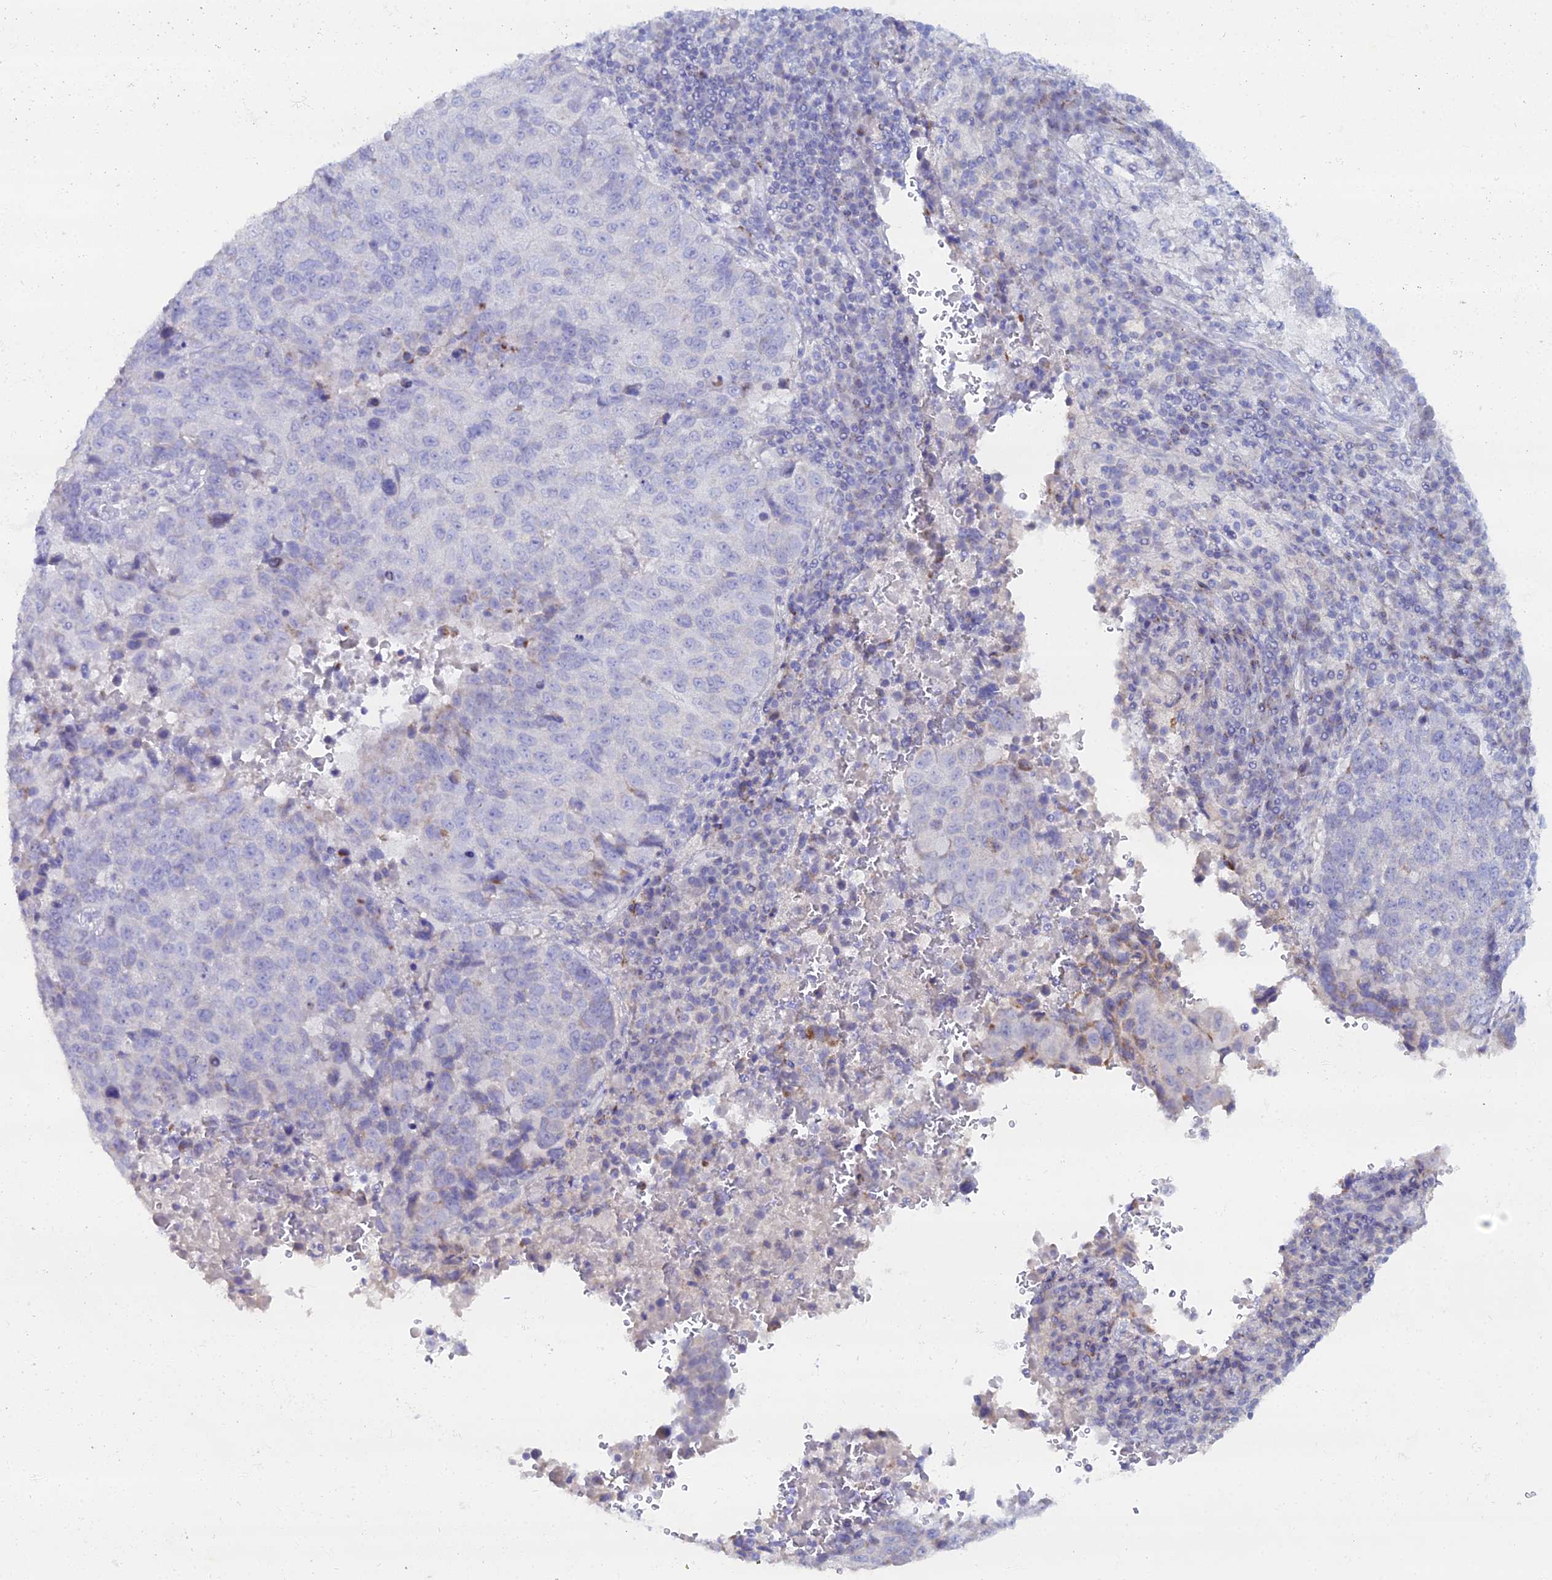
{"staining": {"intensity": "negative", "quantity": "none", "location": "none"}, "tissue": "lung cancer", "cell_type": "Tumor cells", "image_type": "cancer", "snomed": [{"axis": "morphology", "description": "Squamous cell carcinoma, NOS"}, {"axis": "topography", "description": "Lung"}], "caption": "High magnification brightfield microscopy of lung cancer (squamous cell carcinoma) stained with DAB (3,3'-diaminobenzidine) (brown) and counterstained with hematoxylin (blue): tumor cells show no significant expression.", "gene": "DHX34", "patient": {"sex": "male", "age": 73}}